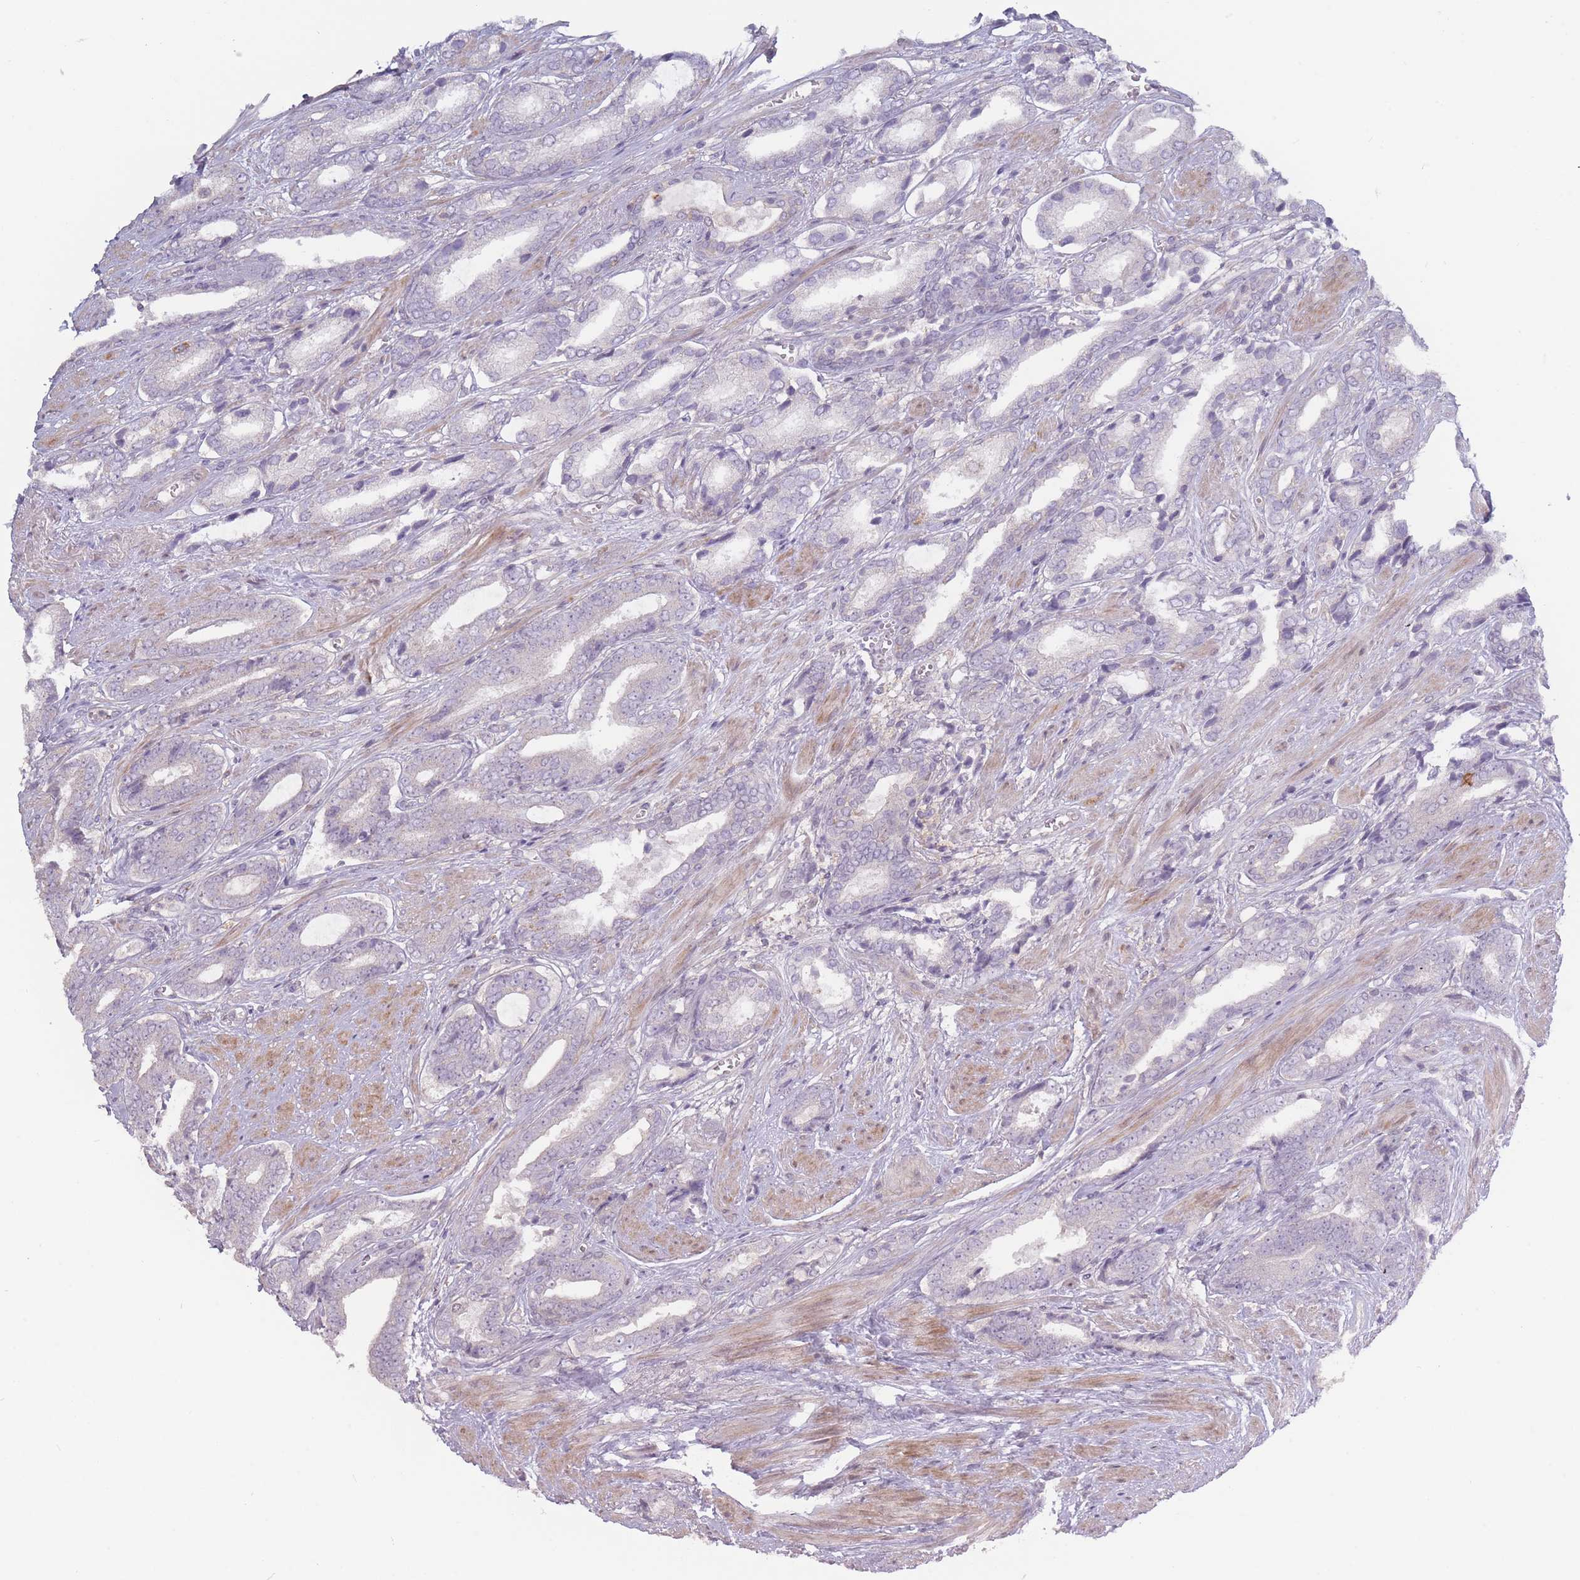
{"staining": {"intensity": "negative", "quantity": "none", "location": "none"}, "tissue": "prostate cancer", "cell_type": "Tumor cells", "image_type": "cancer", "snomed": [{"axis": "morphology", "description": "Adenocarcinoma, NOS"}, {"axis": "topography", "description": "Prostate and seminal vesicle, NOS"}], "caption": "Immunohistochemistry histopathology image of neoplastic tissue: human adenocarcinoma (prostate) stained with DAB demonstrates no significant protein staining in tumor cells.", "gene": "TET3", "patient": {"sex": "male", "age": 76}}